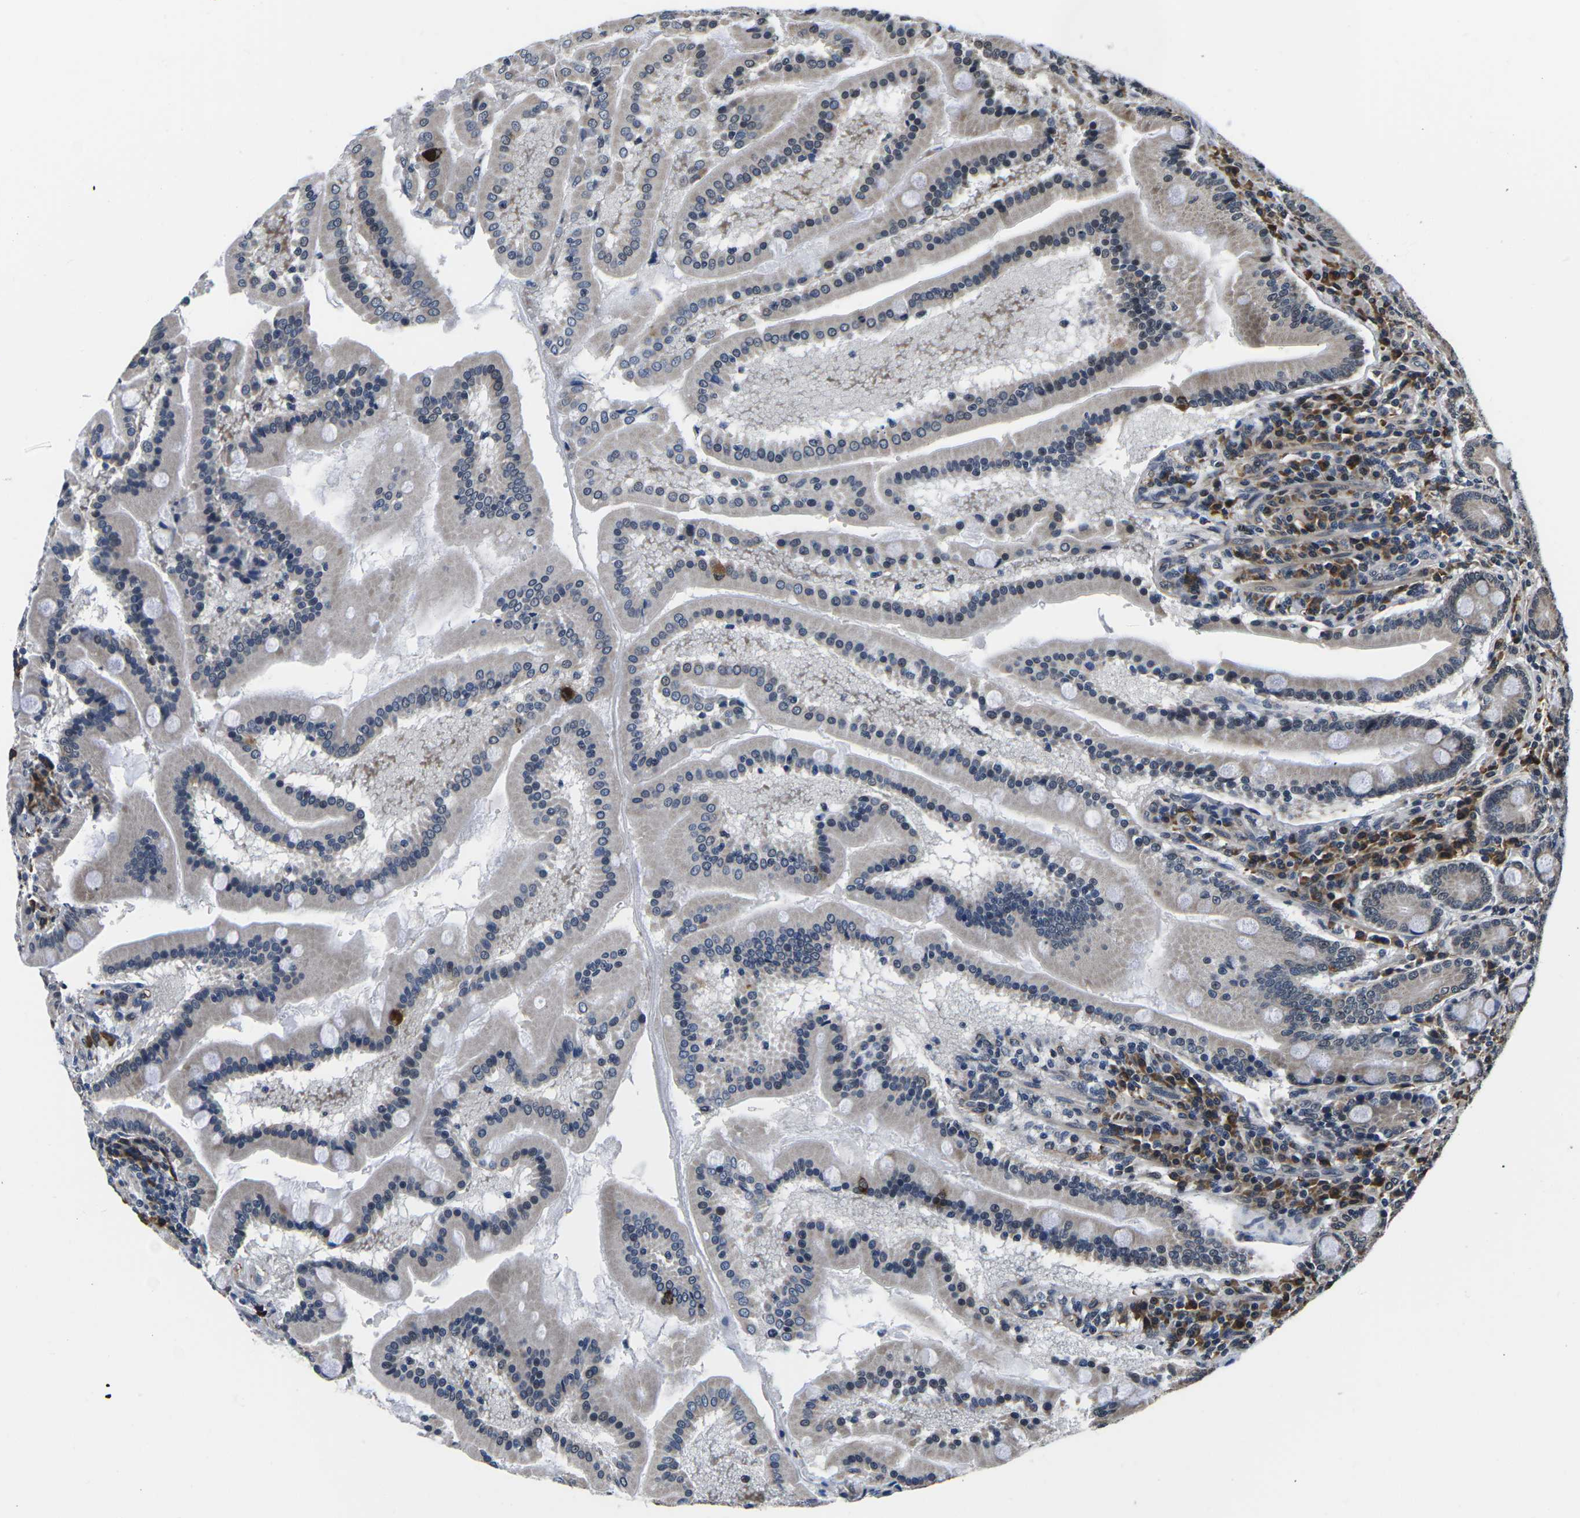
{"staining": {"intensity": "moderate", "quantity": "25%-75%", "location": "cytoplasmic/membranous"}, "tissue": "duodenum", "cell_type": "Glandular cells", "image_type": "normal", "snomed": [{"axis": "morphology", "description": "Normal tissue, NOS"}, {"axis": "topography", "description": "Duodenum"}], "caption": "Immunohistochemical staining of unremarkable duodenum exhibits moderate cytoplasmic/membranous protein positivity in approximately 25%-75% of glandular cells. (DAB IHC with brightfield microscopy, high magnification).", "gene": "CCNE1", "patient": {"sex": "male", "age": 50}}